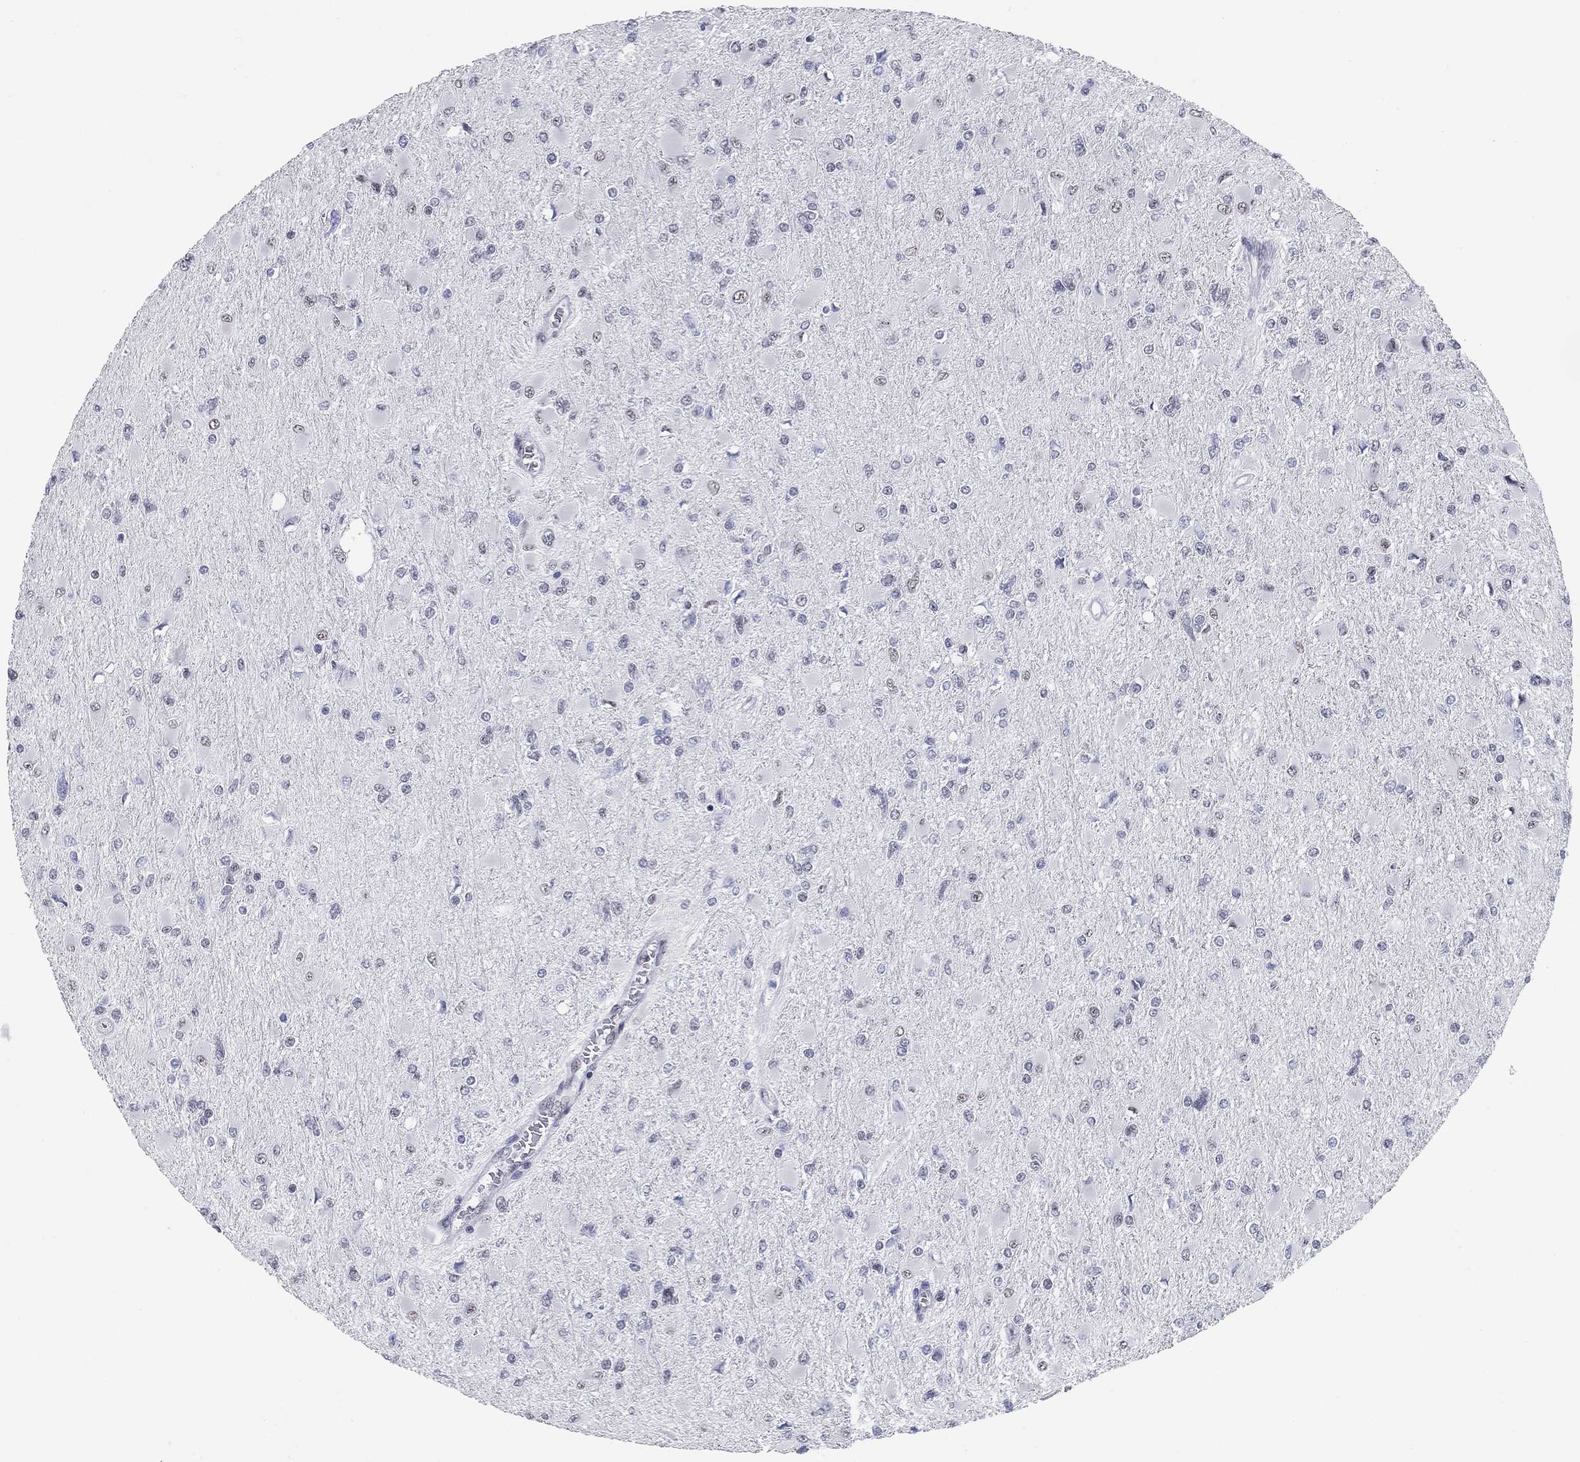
{"staining": {"intensity": "negative", "quantity": "none", "location": "none"}, "tissue": "glioma", "cell_type": "Tumor cells", "image_type": "cancer", "snomed": [{"axis": "morphology", "description": "Glioma, malignant, High grade"}, {"axis": "topography", "description": "Cerebral cortex"}], "caption": "IHC histopathology image of human malignant glioma (high-grade) stained for a protein (brown), which displays no staining in tumor cells. (Brightfield microscopy of DAB immunohistochemistry (IHC) at high magnification).", "gene": "ASF1B", "patient": {"sex": "female", "age": 36}}